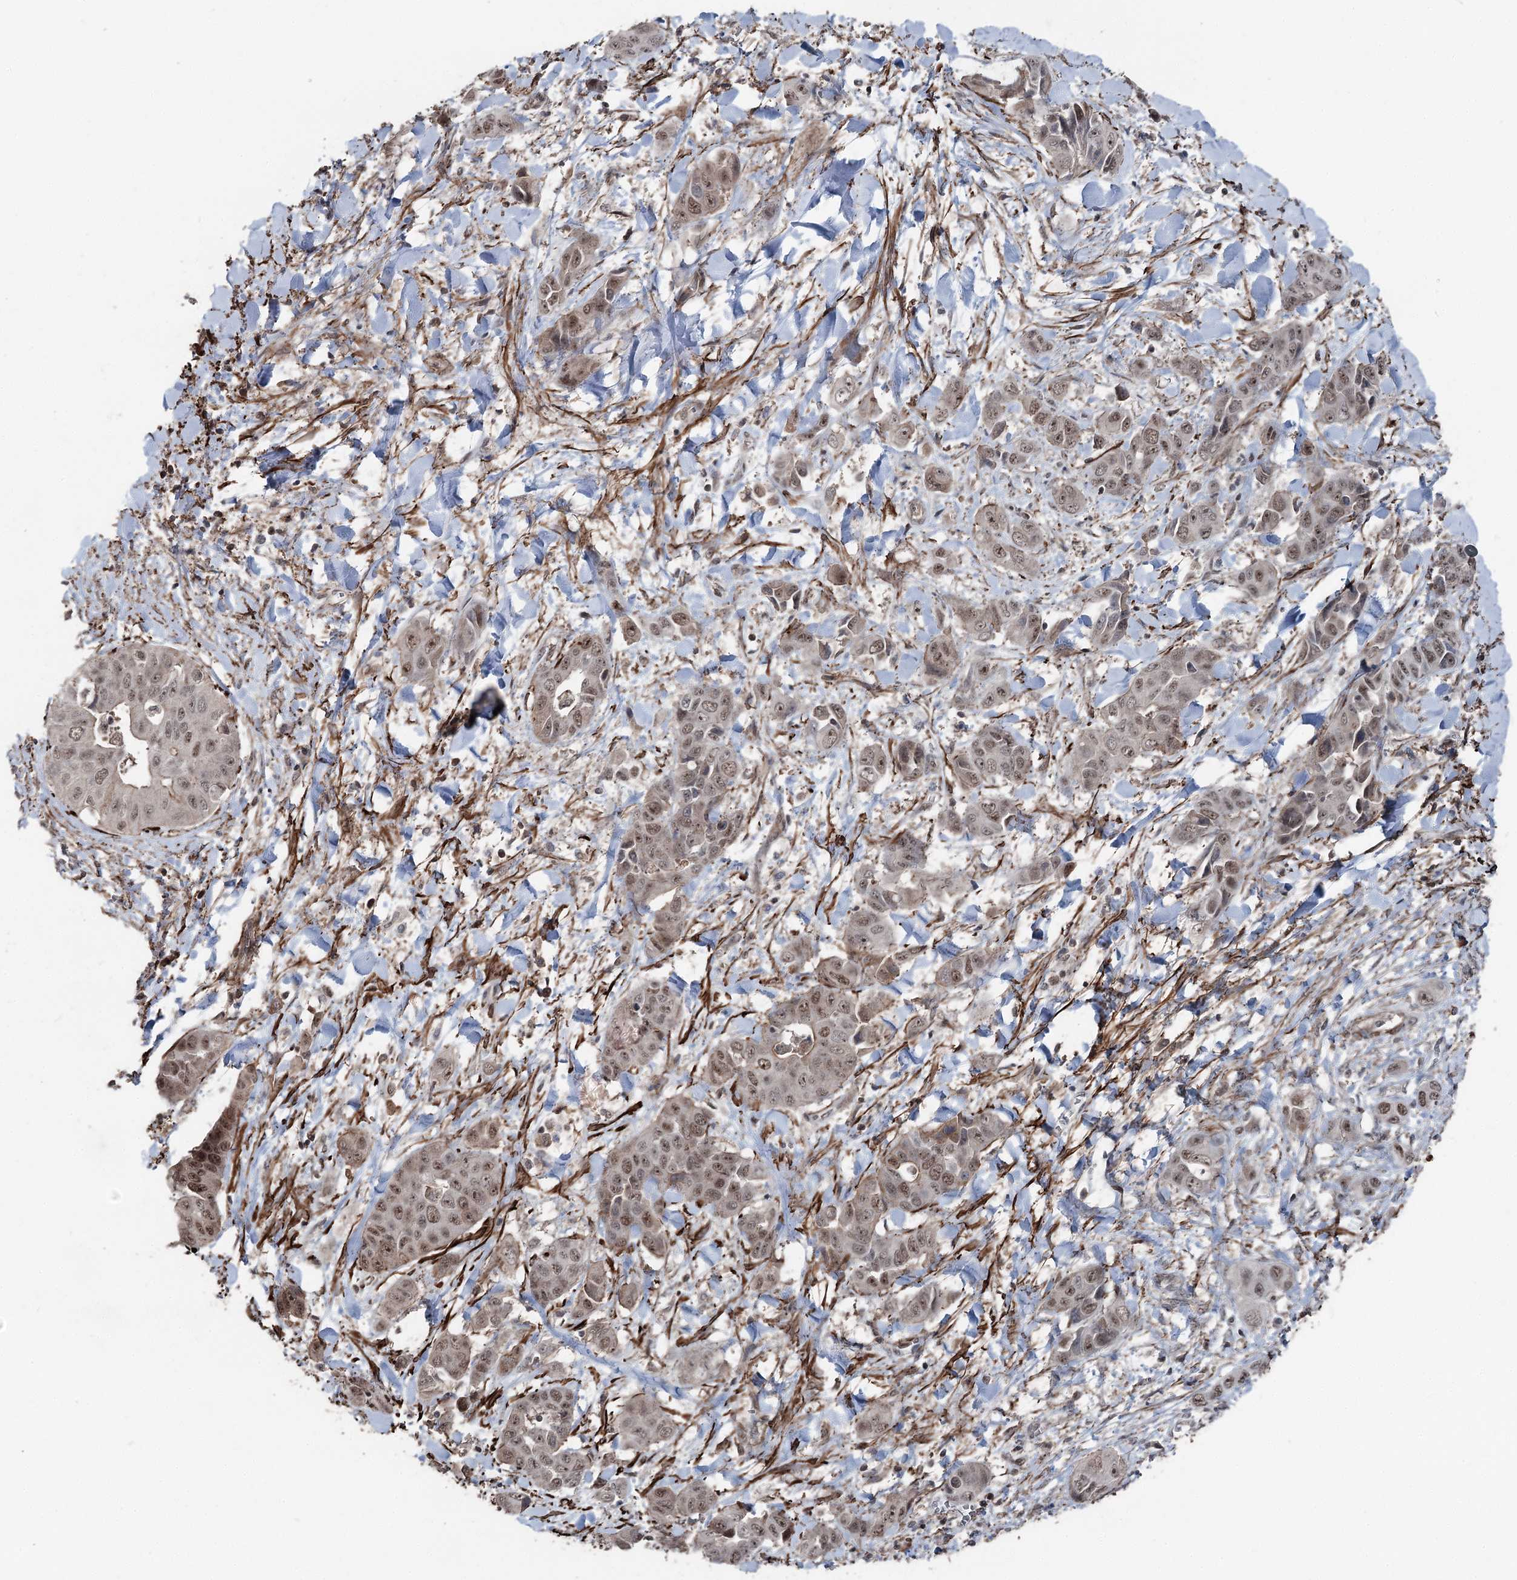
{"staining": {"intensity": "moderate", "quantity": ">75%", "location": "nuclear"}, "tissue": "liver cancer", "cell_type": "Tumor cells", "image_type": "cancer", "snomed": [{"axis": "morphology", "description": "Cholangiocarcinoma"}, {"axis": "topography", "description": "Liver"}], "caption": "Immunohistochemistry (DAB) staining of liver cholangiocarcinoma displays moderate nuclear protein staining in approximately >75% of tumor cells.", "gene": "CCDC82", "patient": {"sex": "female", "age": 52}}